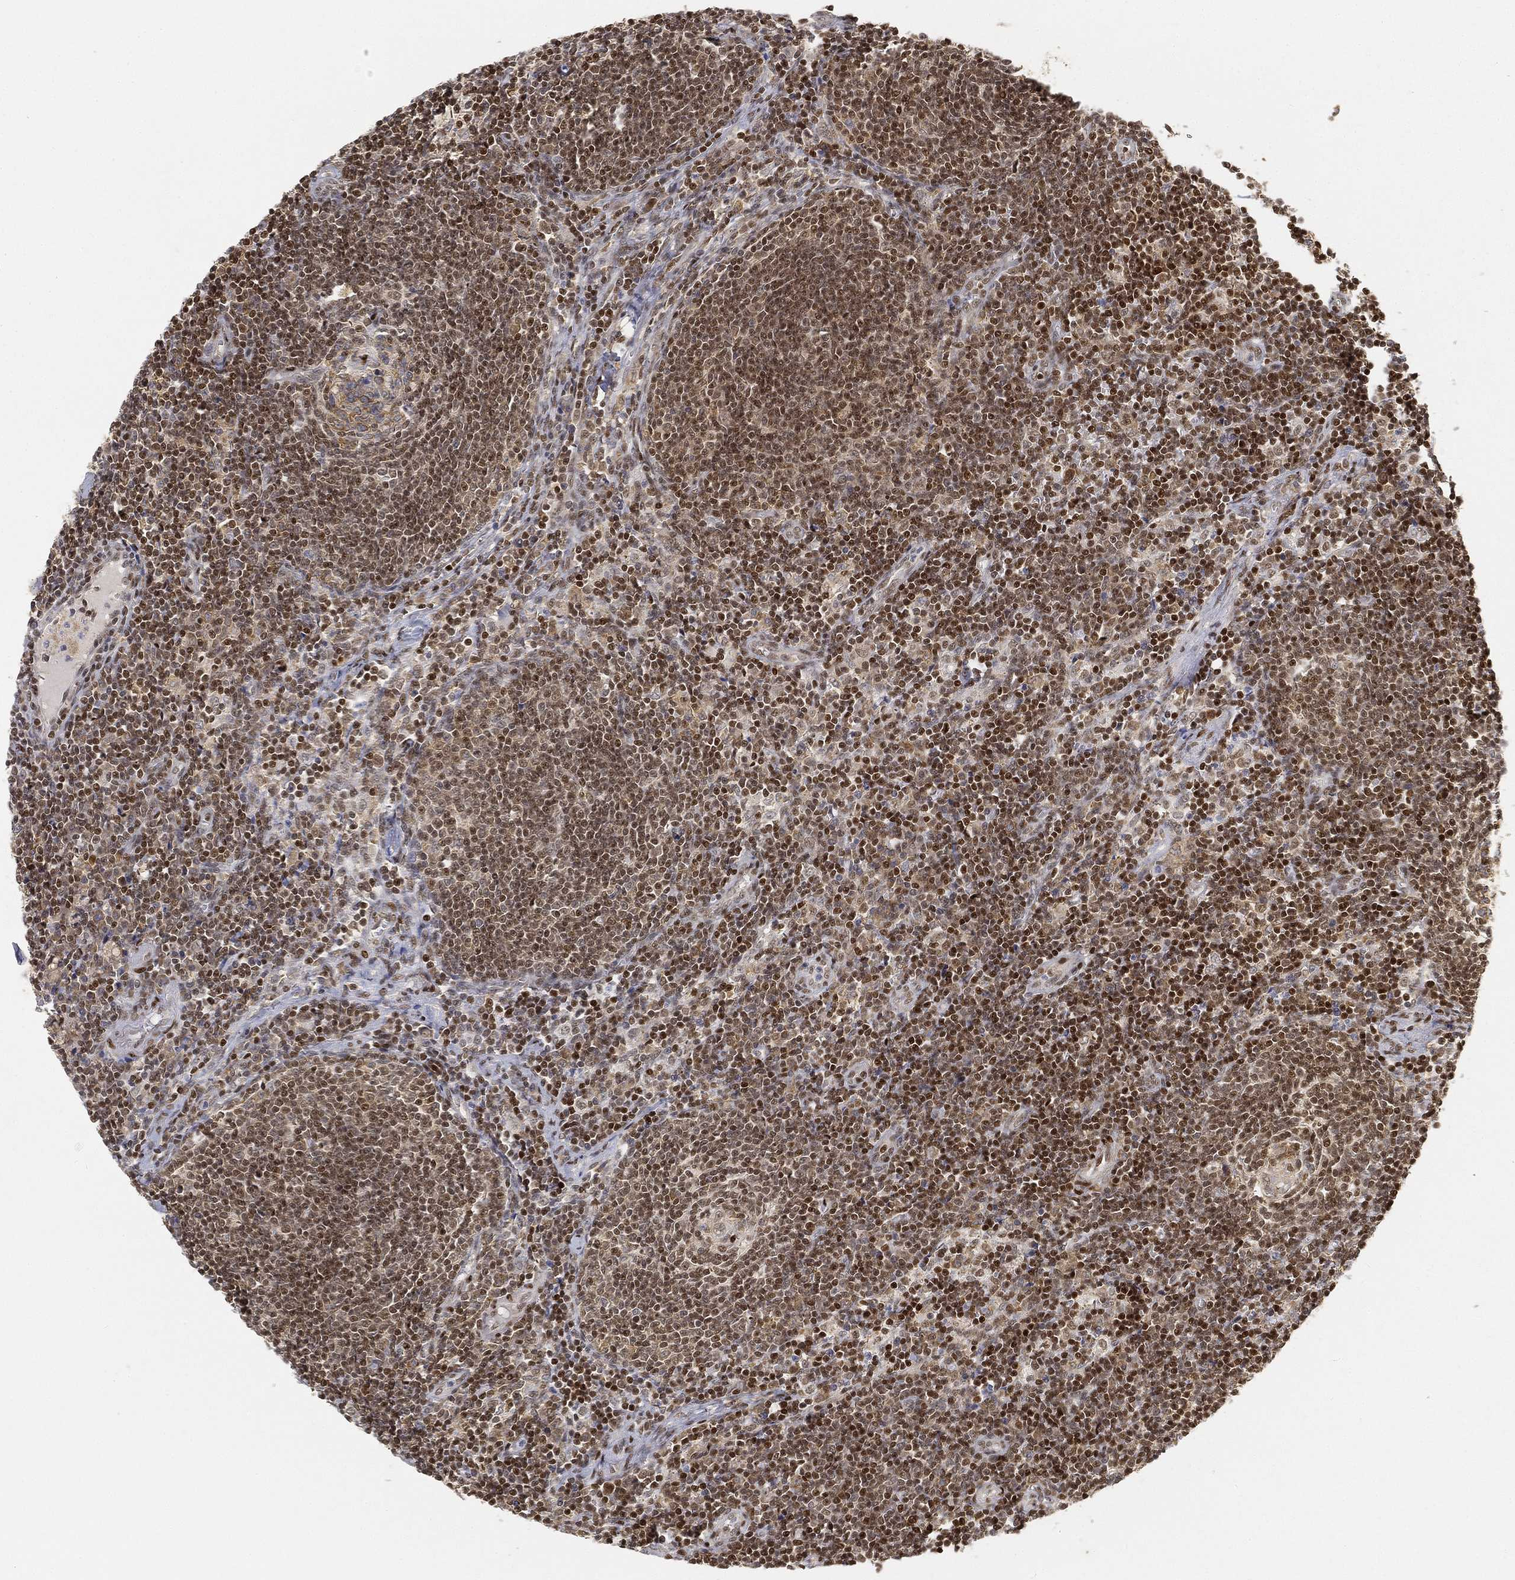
{"staining": {"intensity": "moderate", "quantity": "25%-75%", "location": "nuclear"}, "tissue": "lymph node", "cell_type": "Germinal center cells", "image_type": "normal", "snomed": [{"axis": "morphology", "description": "Normal tissue, NOS"}, {"axis": "morphology", "description": "Adenocarcinoma, NOS"}, {"axis": "topography", "description": "Lymph node"}, {"axis": "topography", "description": "Pancreas"}], "caption": "Protein staining of normal lymph node displays moderate nuclear positivity in approximately 25%-75% of germinal center cells. (DAB (3,3'-diaminobenzidine) = brown stain, brightfield microscopy at high magnification).", "gene": "CRTC3", "patient": {"sex": "female", "age": 58}}